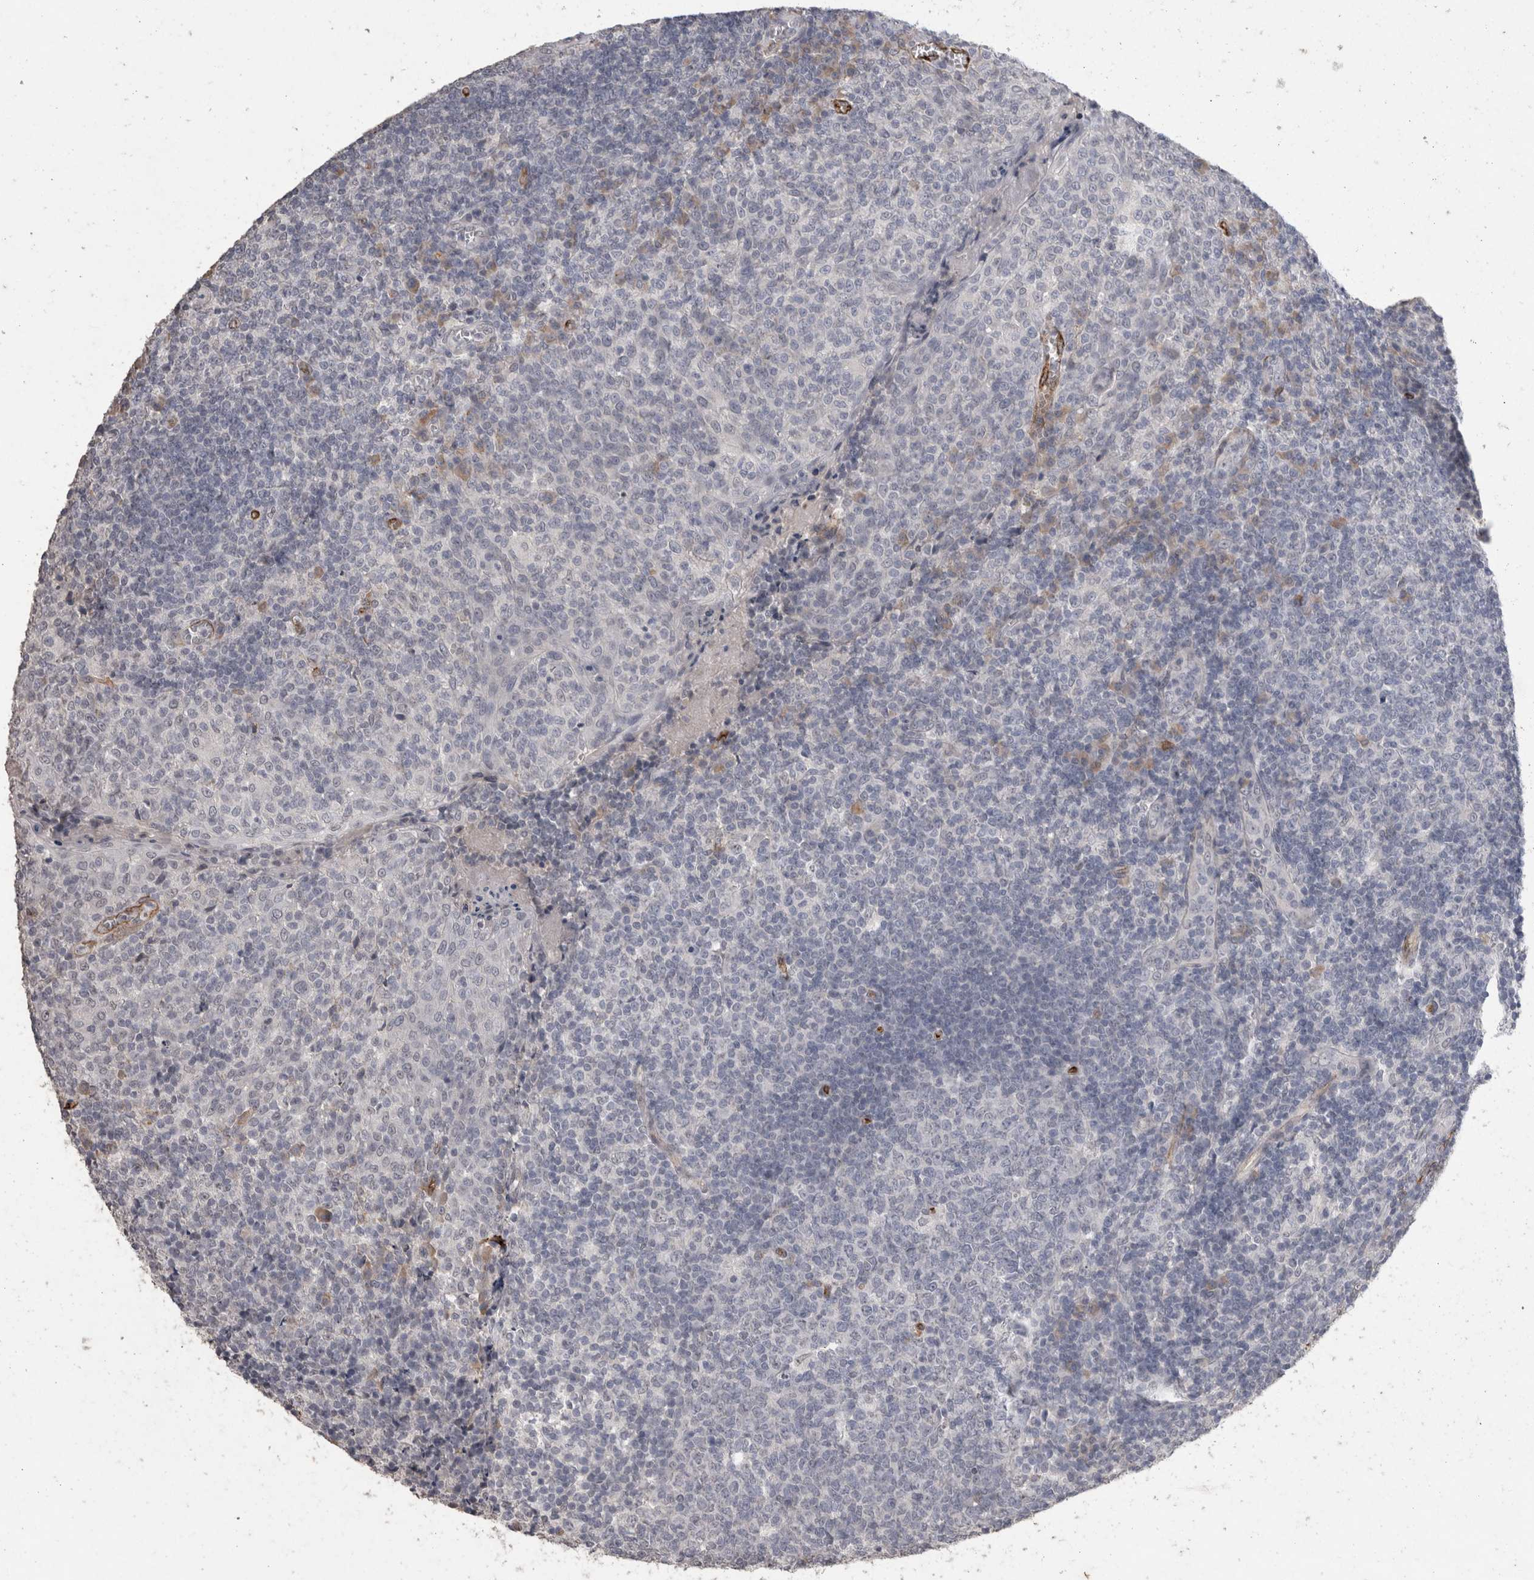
{"staining": {"intensity": "negative", "quantity": "none", "location": "none"}, "tissue": "tonsil", "cell_type": "Germinal center cells", "image_type": "normal", "snomed": [{"axis": "morphology", "description": "Normal tissue, NOS"}, {"axis": "topography", "description": "Tonsil"}], "caption": "Unremarkable tonsil was stained to show a protein in brown. There is no significant staining in germinal center cells. (Brightfield microscopy of DAB (3,3'-diaminobenzidine) IHC at high magnification).", "gene": "CDH13", "patient": {"sex": "female", "age": 19}}